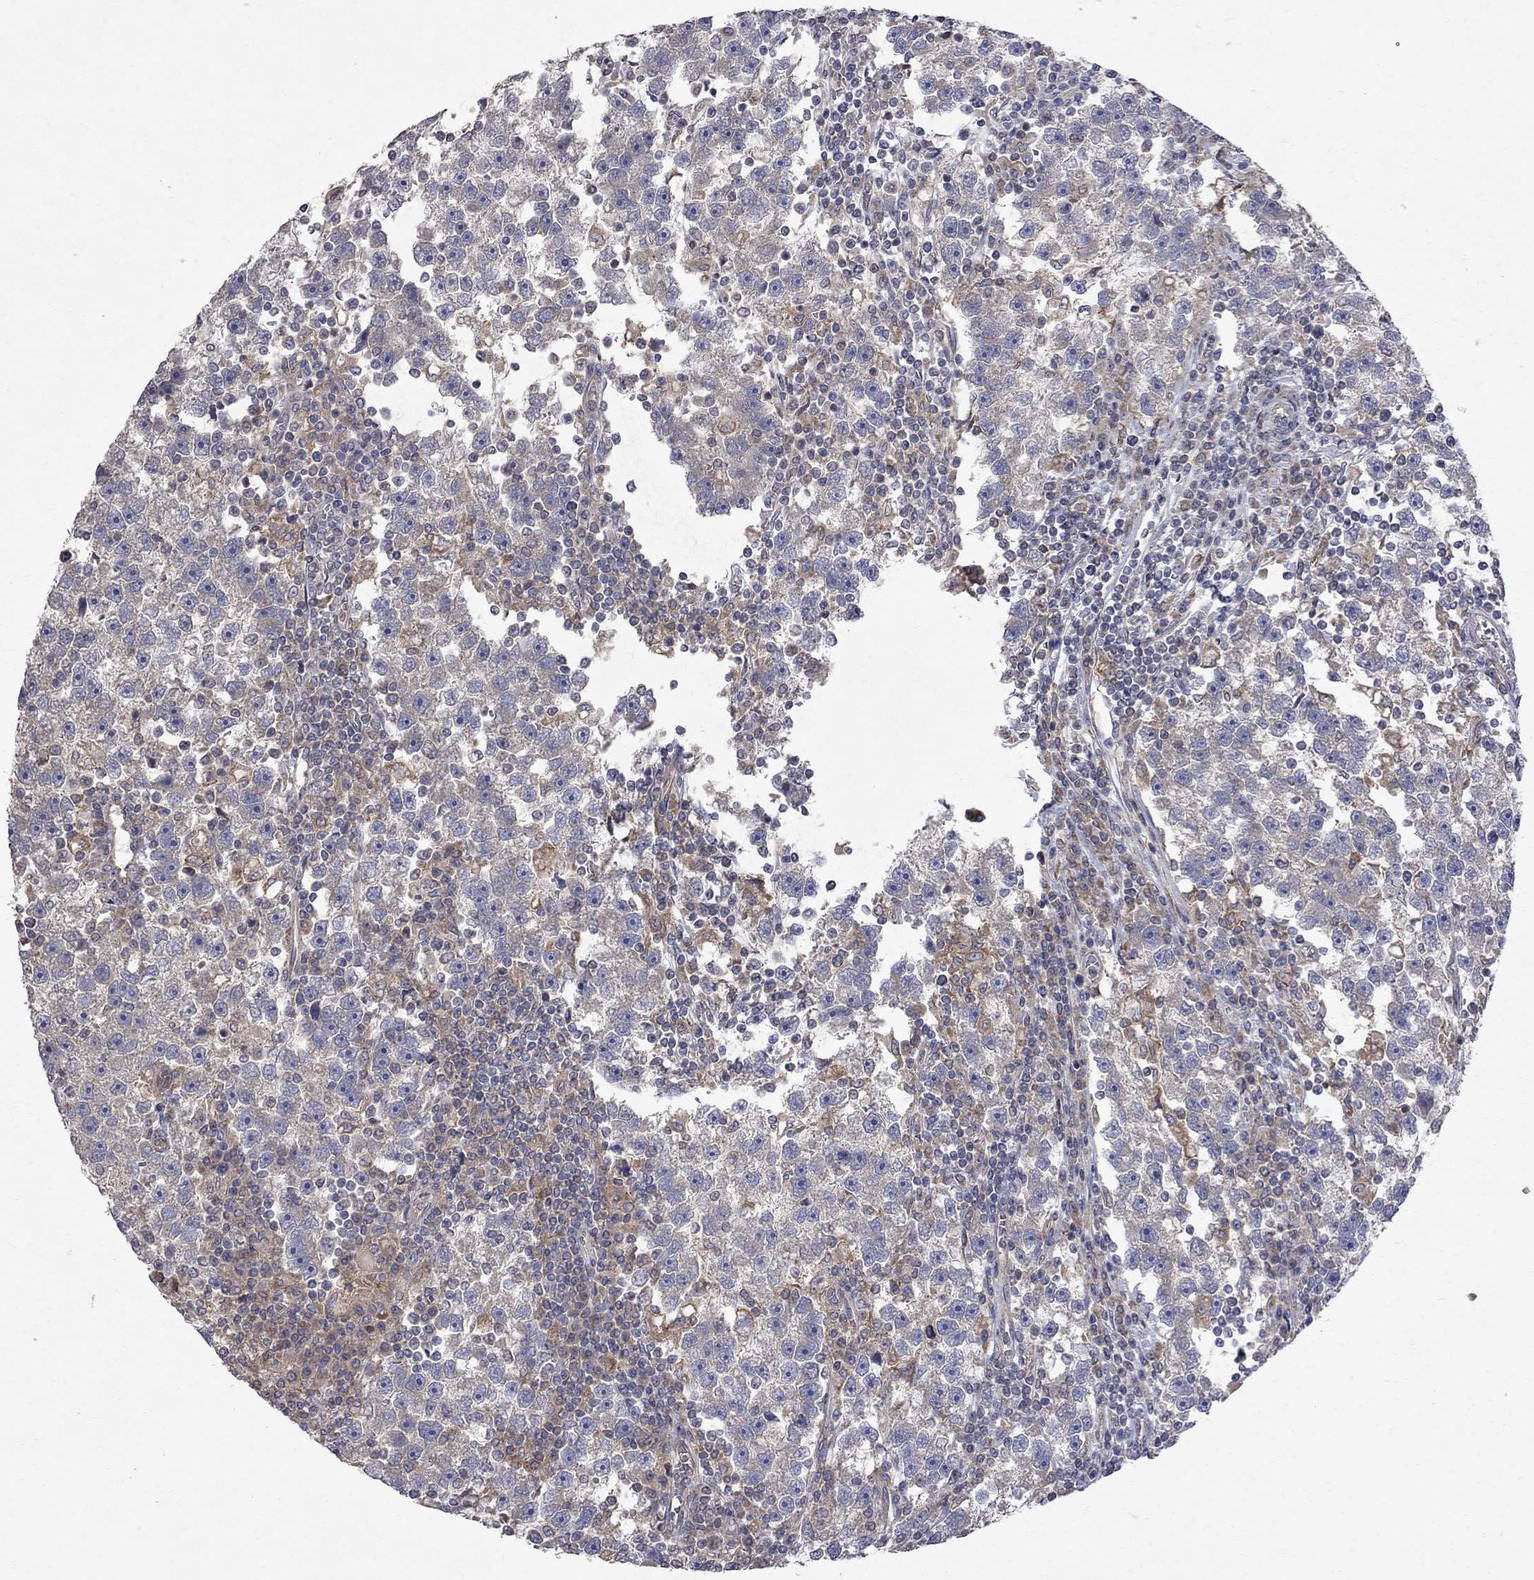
{"staining": {"intensity": "weak", "quantity": "<25%", "location": "cytoplasmic/membranous"}, "tissue": "testis cancer", "cell_type": "Tumor cells", "image_type": "cancer", "snomed": [{"axis": "morphology", "description": "Seminoma, NOS"}, {"axis": "topography", "description": "Testis"}], "caption": "Testis cancer stained for a protein using IHC demonstrates no staining tumor cells.", "gene": "ABI3", "patient": {"sex": "male", "age": 47}}